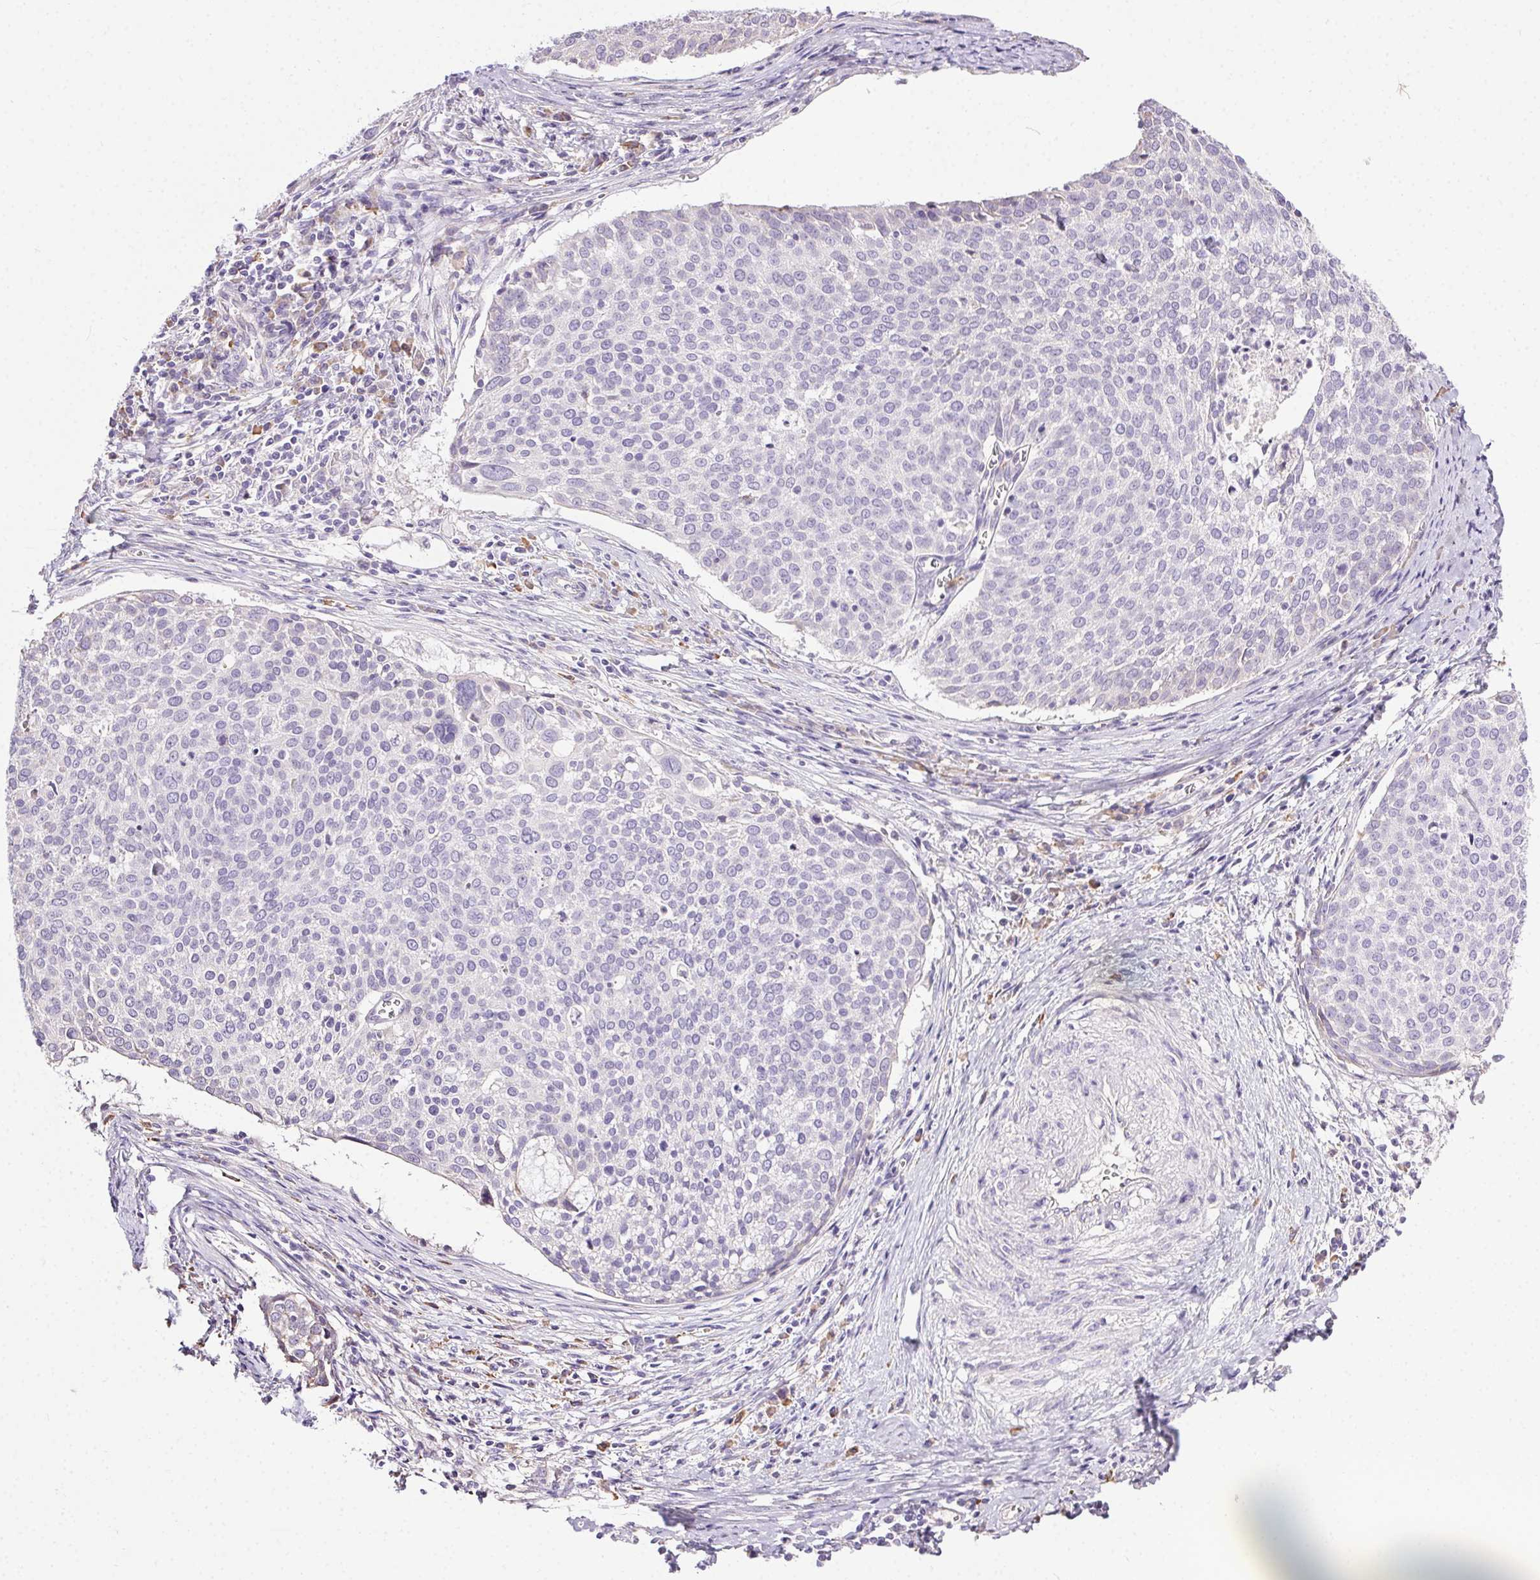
{"staining": {"intensity": "negative", "quantity": "none", "location": "none"}, "tissue": "cervical cancer", "cell_type": "Tumor cells", "image_type": "cancer", "snomed": [{"axis": "morphology", "description": "Squamous cell carcinoma, NOS"}, {"axis": "topography", "description": "Cervix"}], "caption": "This is a micrograph of IHC staining of cervical cancer, which shows no staining in tumor cells. Brightfield microscopy of immunohistochemistry (IHC) stained with DAB (brown) and hematoxylin (blue), captured at high magnification.", "gene": "SNX31", "patient": {"sex": "female", "age": 39}}